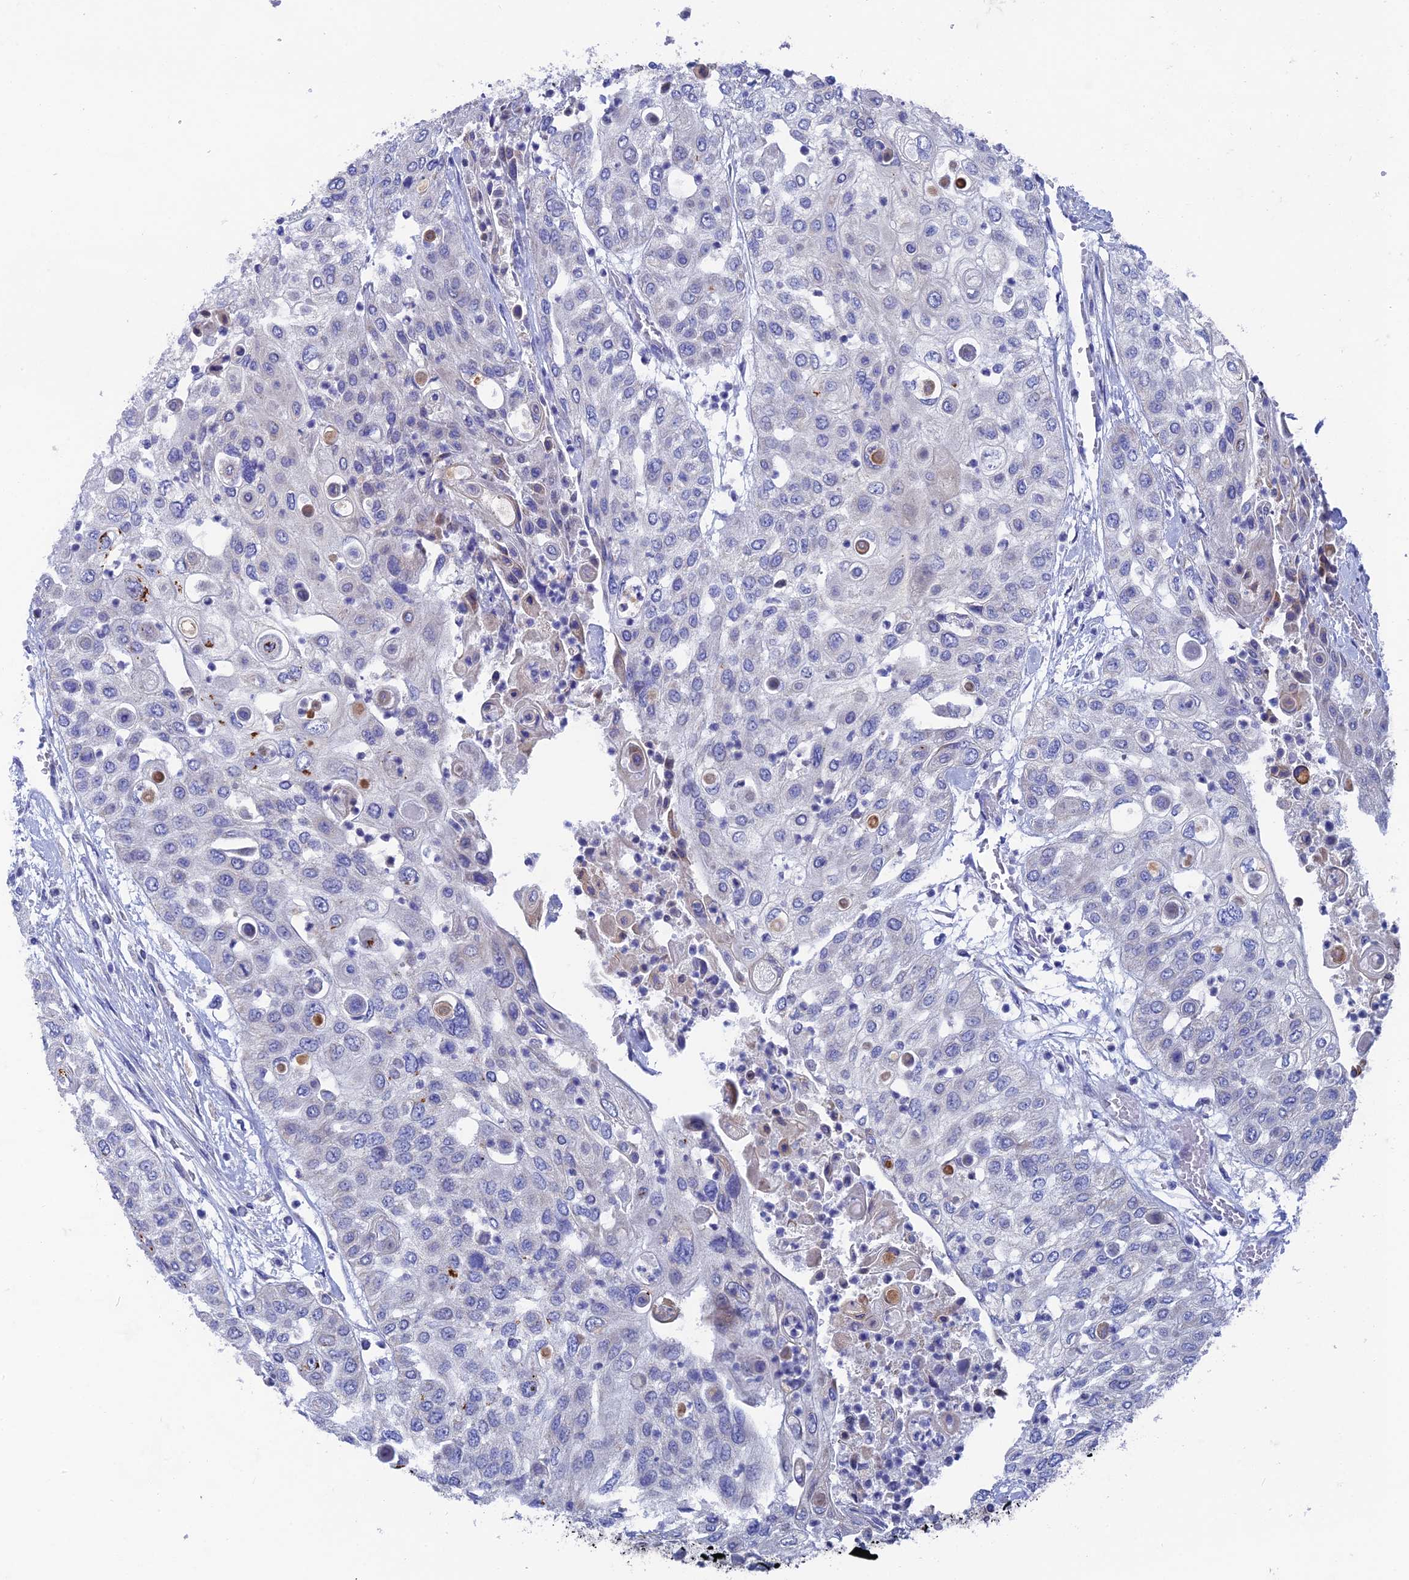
{"staining": {"intensity": "negative", "quantity": "none", "location": "none"}, "tissue": "urothelial cancer", "cell_type": "Tumor cells", "image_type": "cancer", "snomed": [{"axis": "morphology", "description": "Urothelial carcinoma, High grade"}, {"axis": "topography", "description": "Urinary bladder"}], "caption": "Immunohistochemistry (IHC) of human high-grade urothelial carcinoma exhibits no positivity in tumor cells. Brightfield microscopy of IHC stained with DAB (3,3'-diaminobenzidine) (brown) and hematoxylin (blue), captured at high magnification.", "gene": "AK4", "patient": {"sex": "female", "age": 79}}